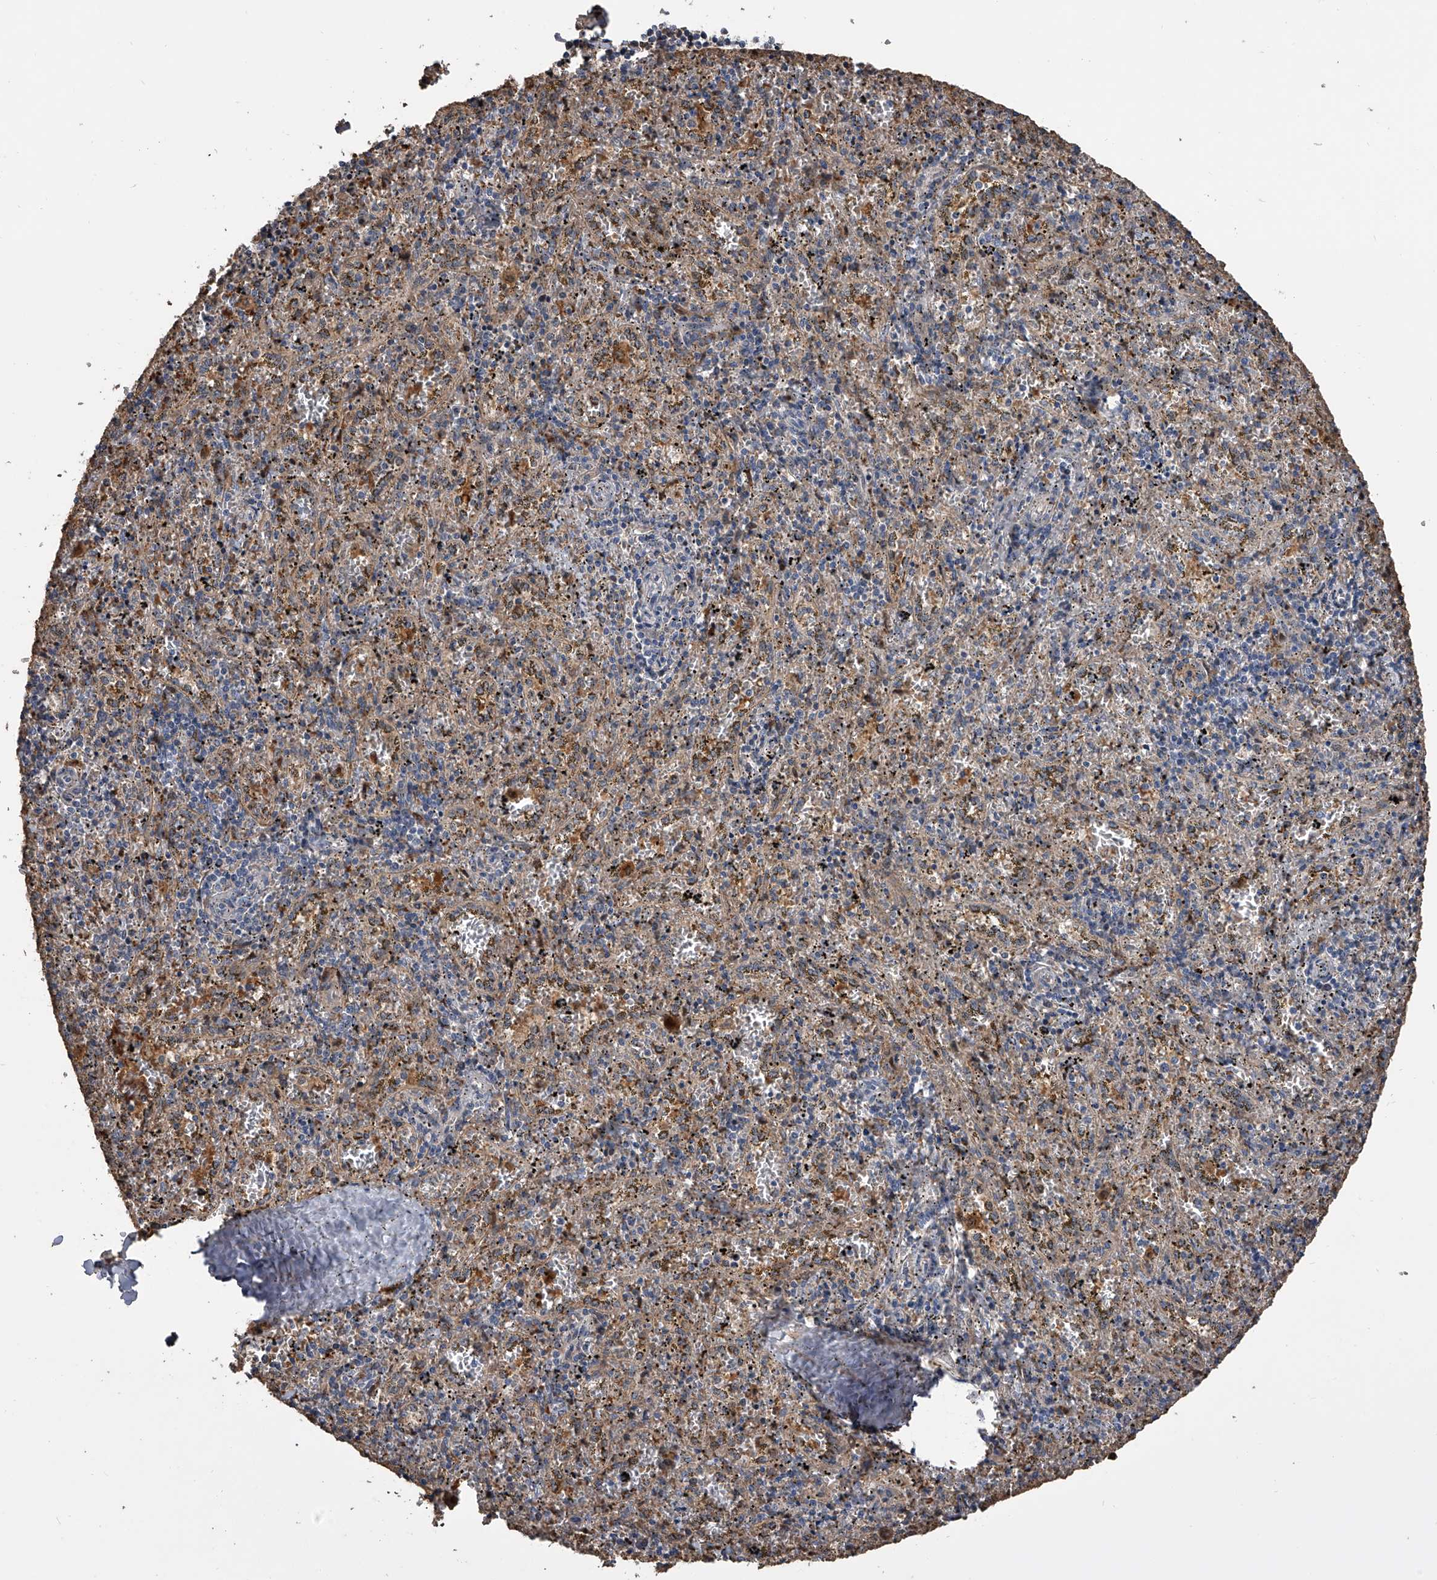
{"staining": {"intensity": "negative", "quantity": "none", "location": "none"}, "tissue": "spleen", "cell_type": "Cells in red pulp", "image_type": "normal", "snomed": [{"axis": "morphology", "description": "Normal tissue, NOS"}, {"axis": "topography", "description": "Spleen"}], "caption": "Immunohistochemistry (IHC) micrograph of unremarkable spleen: human spleen stained with DAB (3,3'-diaminobenzidine) exhibits no significant protein expression in cells in red pulp.", "gene": "DOCK9", "patient": {"sex": "male", "age": 11}}